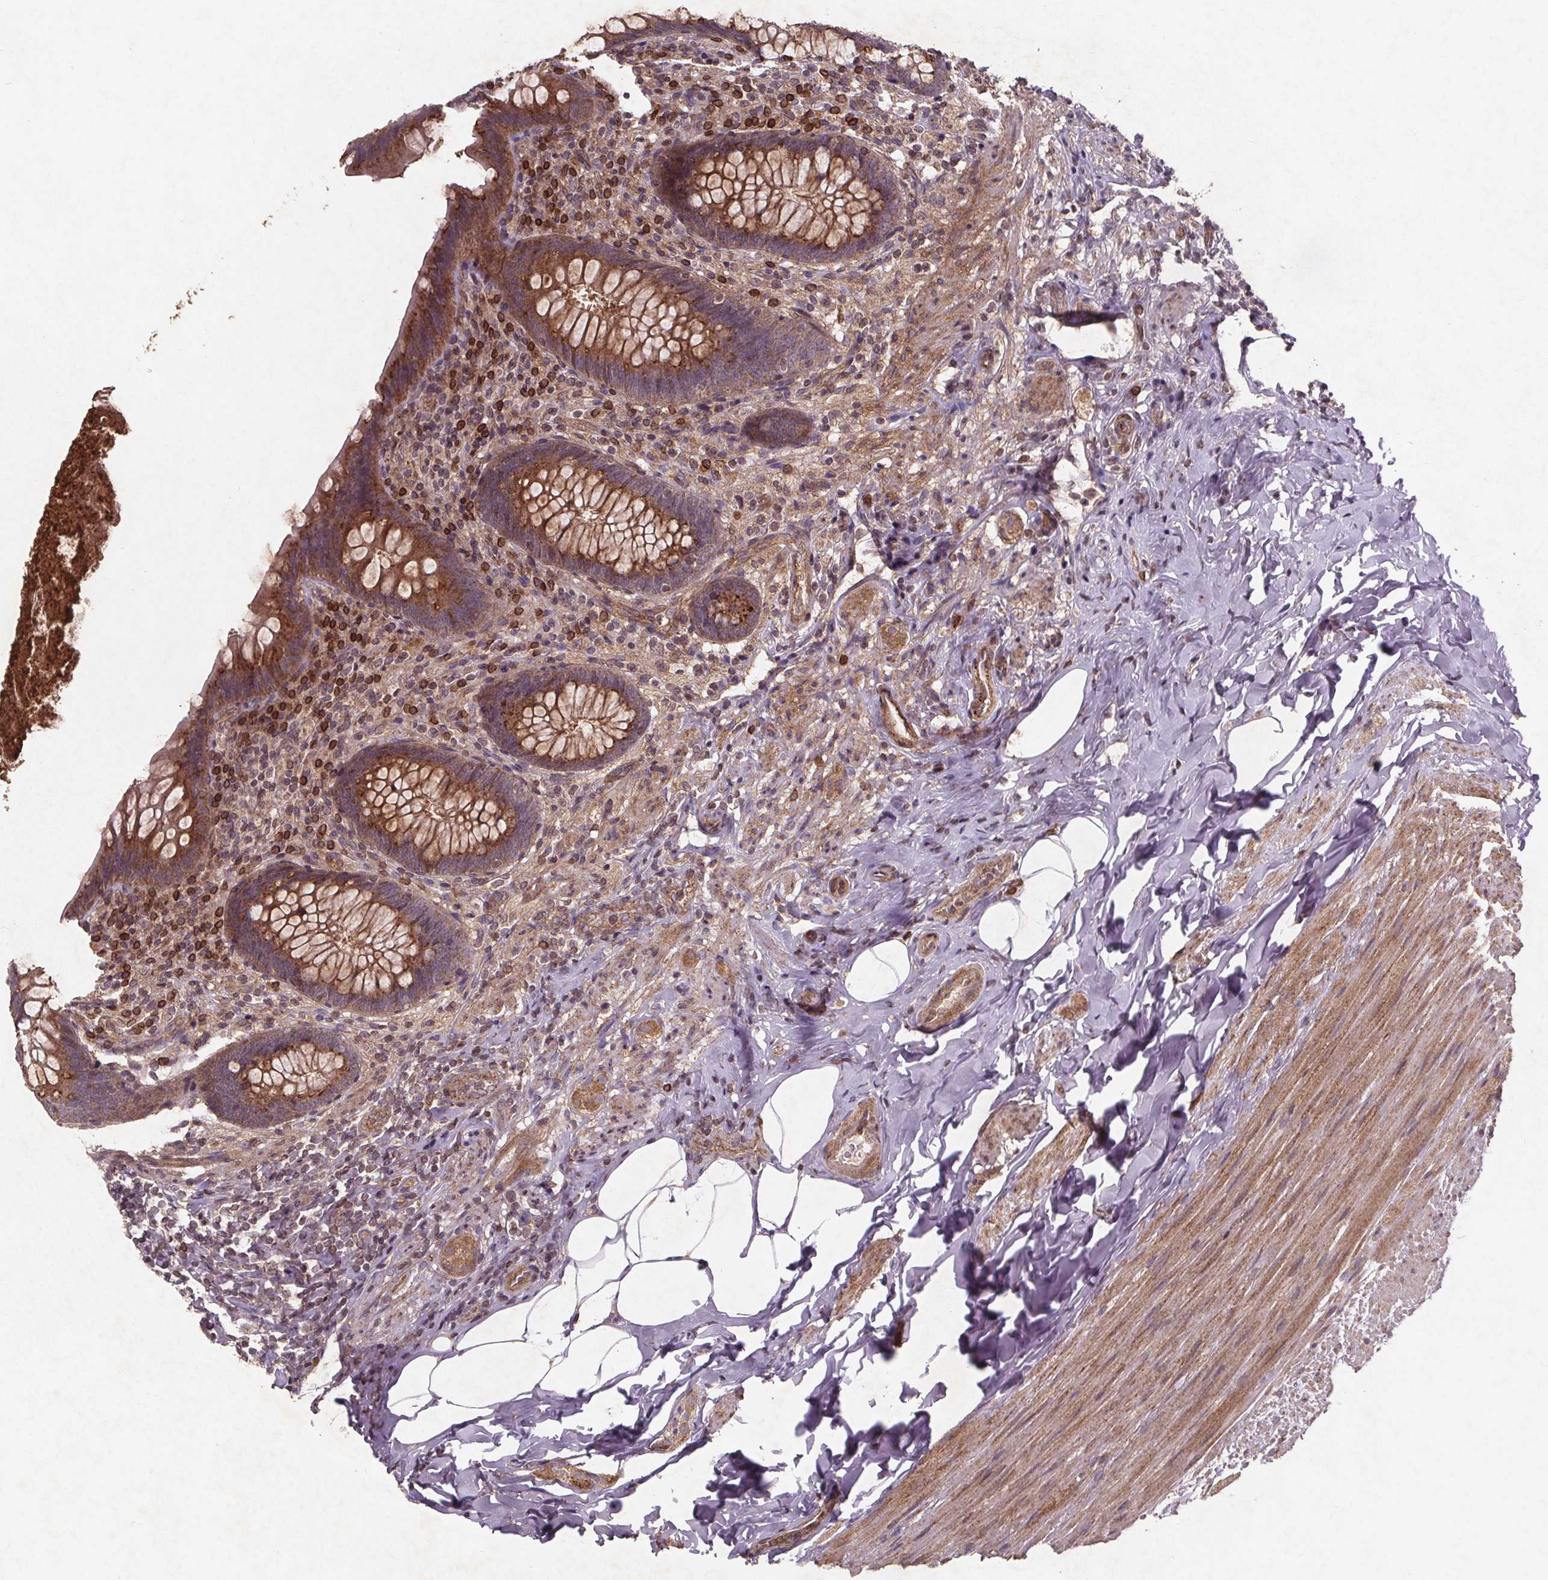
{"staining": {"intensity": "moderate", "quantity": ">75%", "location": "cytoplasmic/membranous"}, "tissue": "appendix", "cell_type": "Glandular cells", "image_type": "normal", "snomed": [{"axis": "morphology", "description": "Normal tissue, NOS"}, {"axis": "topography", "description": "Appendix"}], "caption": "An immunohistochemistry (IHC) histopathology image of normal tissue is shown. Protein staining in brown shows moderate cytoplasmic/membranous positivity in appendix within glandular cells.", "gene": "STRN3", "patient": {"sex": "male", "age": 47}}